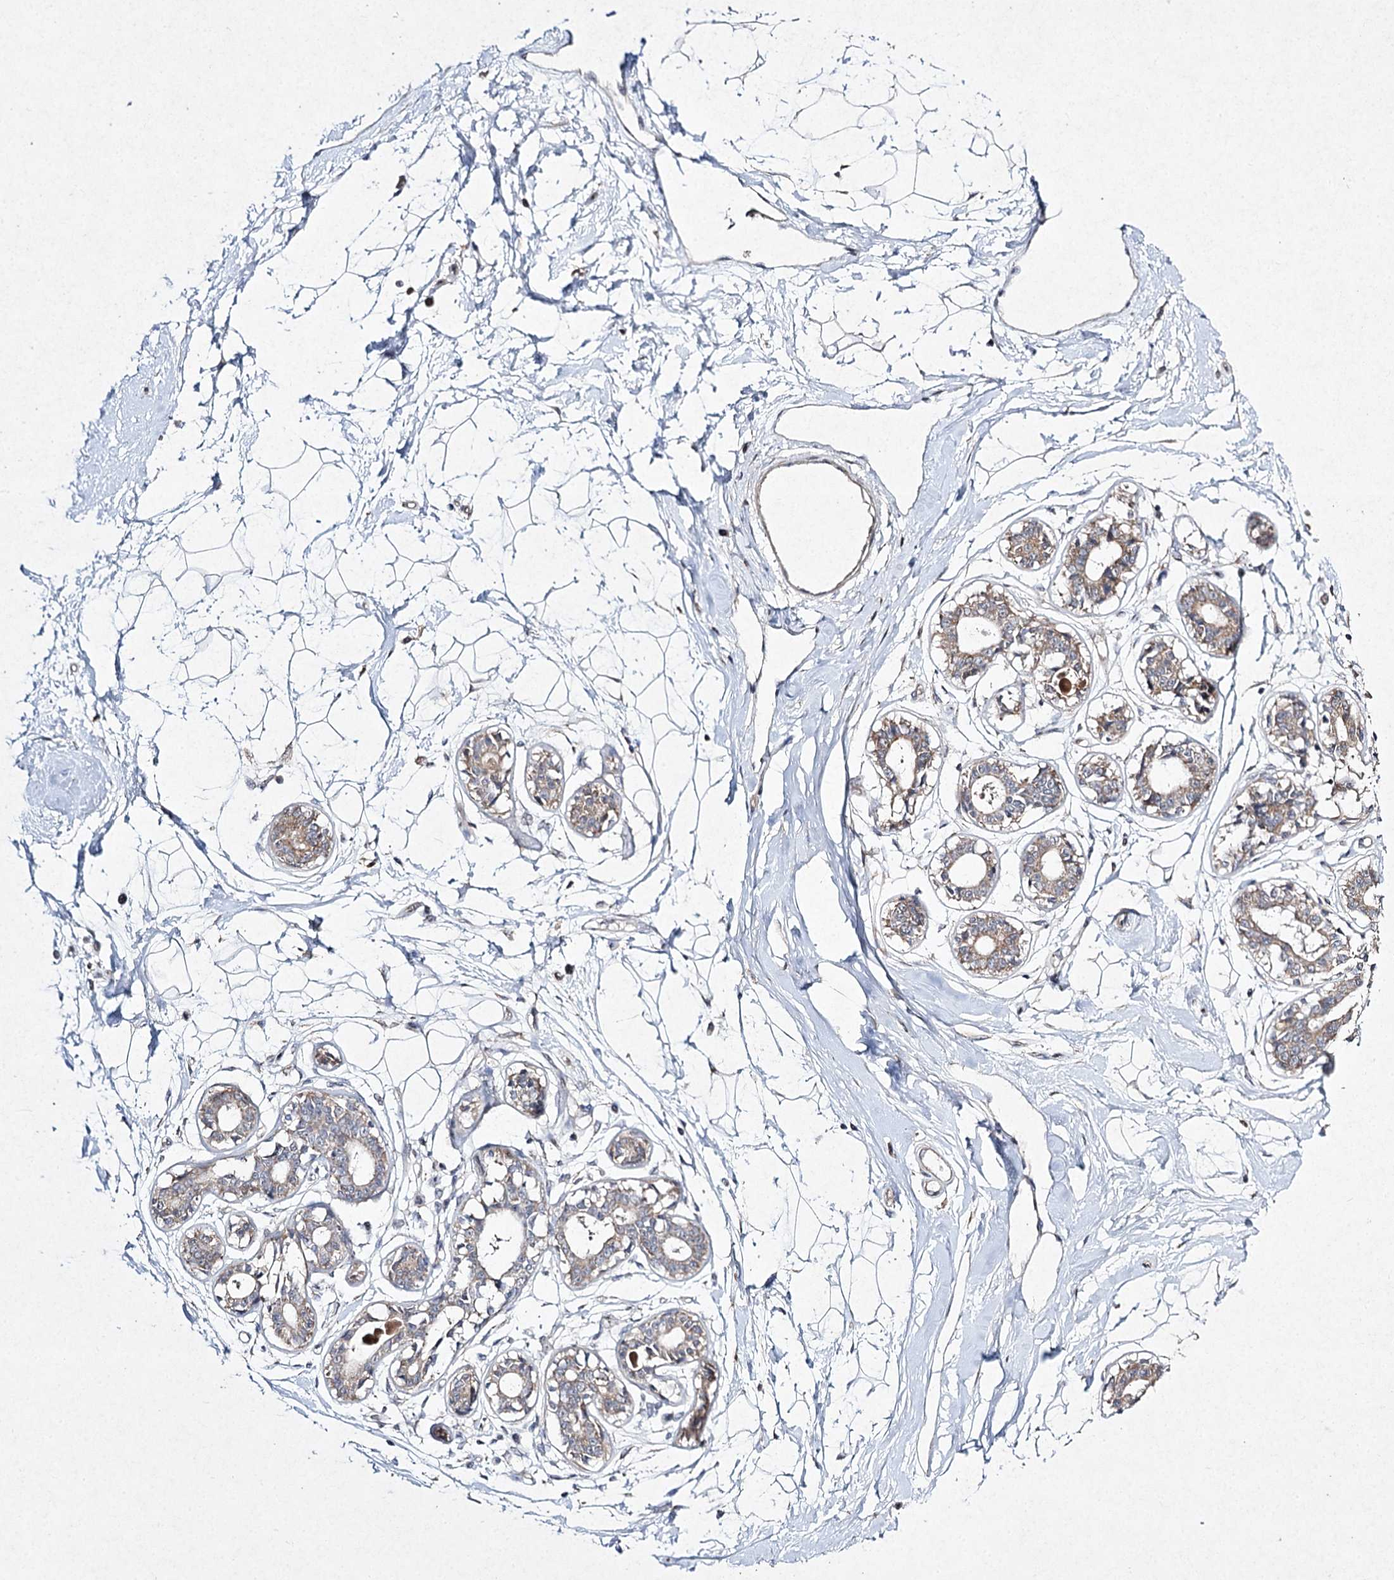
{"staining": {"intensity": "negative", "quantity": "none", "location": "none"}, "tissue": "breast", "cell_type": "Adipocytes", "image_type": "normal", "snomed": [{"axis": "morphology", "description": "Normal tissue, NOS"}, {"axis": "topography", "description": "Breast"}], "caption": "IHC photomicrograph of benign breast: human breast stained with DAB (3,3'-diaminobenzidine) exhibits no significant protein staining in adipocytes.", "gene": "FANCL", "patient": {"sex": "female", "age": 45}}